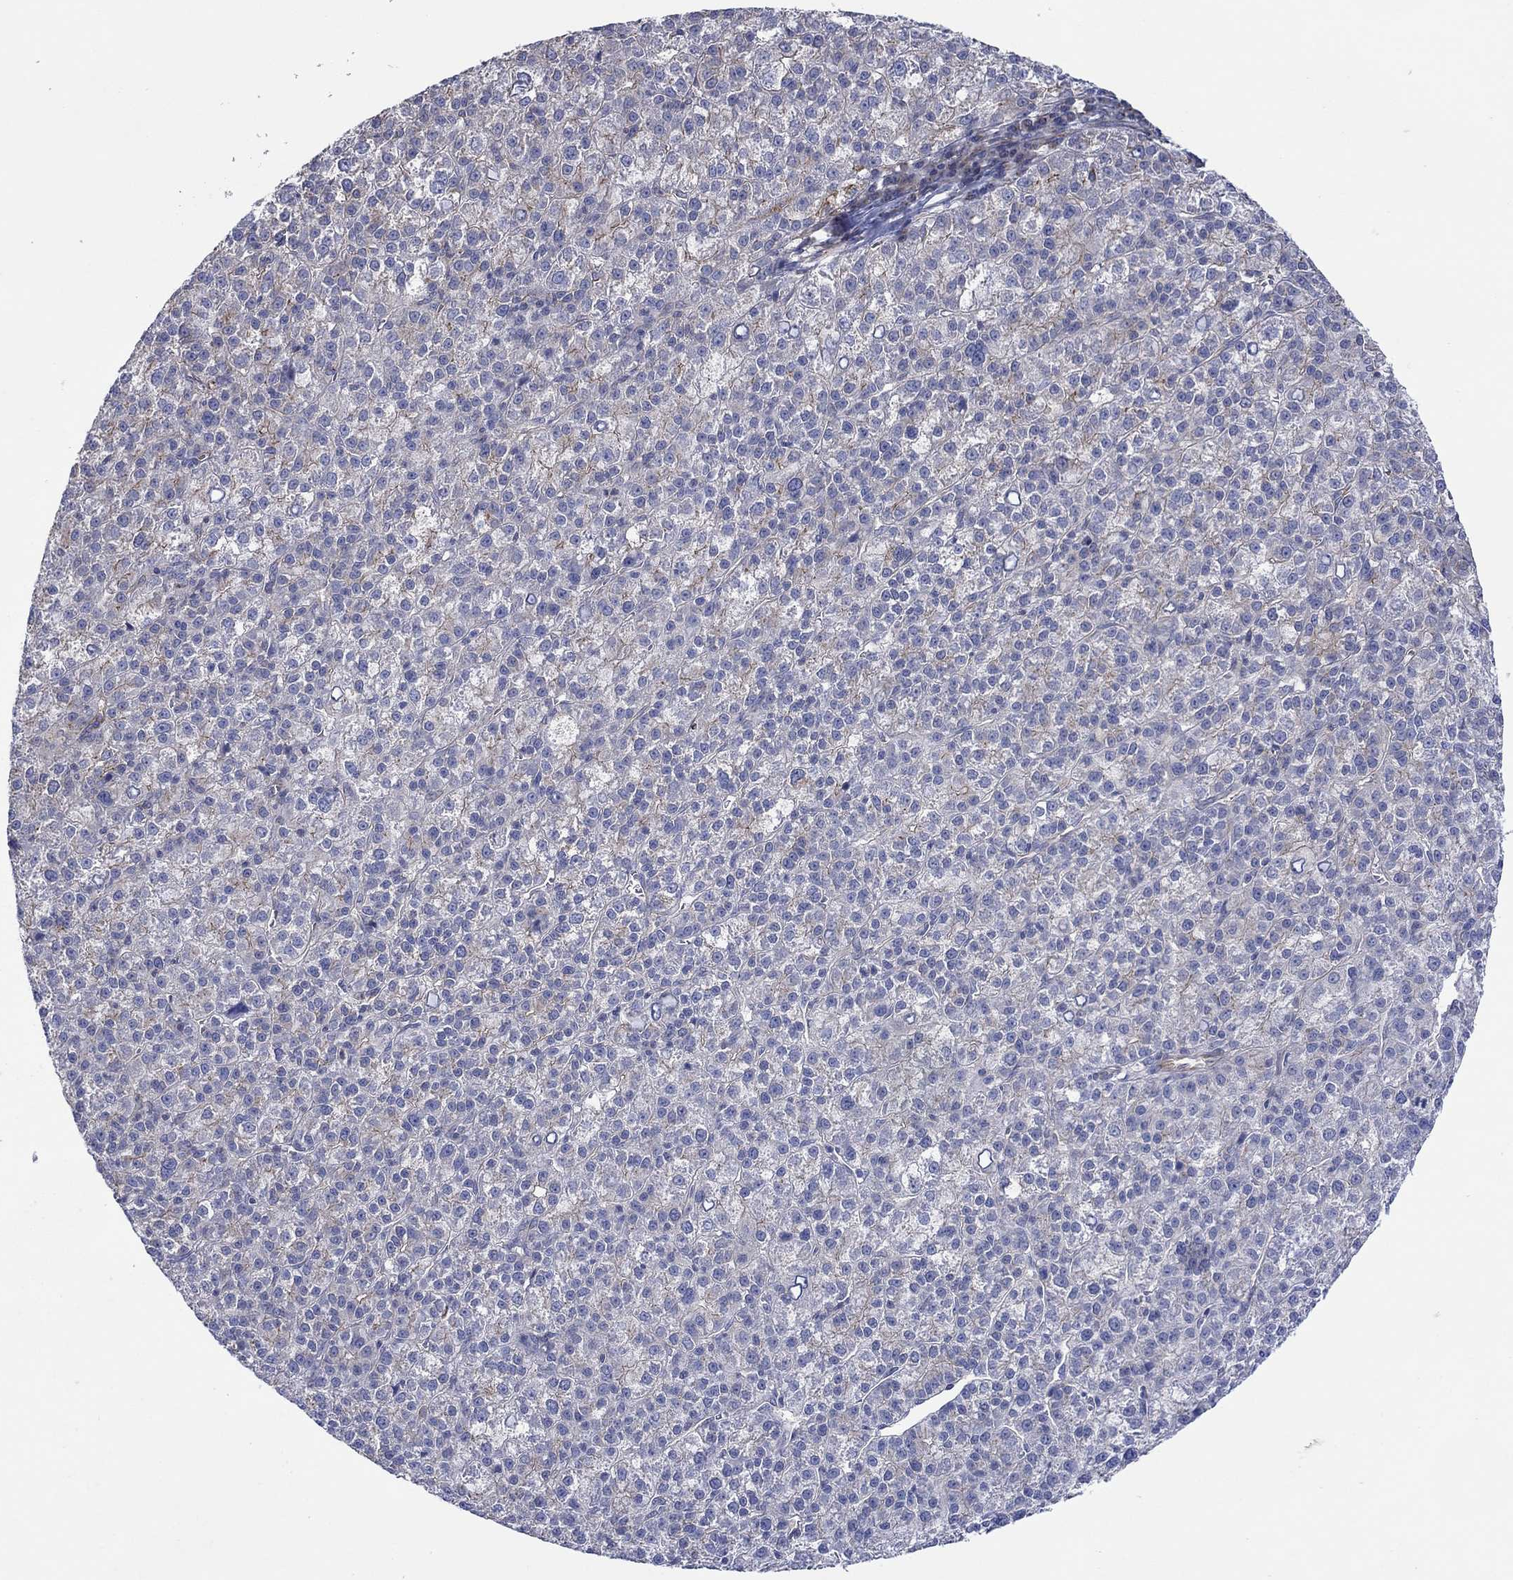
{"staining": {"intensity": "negative", "quantity": "none", "location": "none"}, "tissue": "liver cancer", "cell_type": "Tumor cells", "image_type": "cancer", "snomed": [{"axis": "morphology", "description": "Carcinoma, Hepatocellular, NOS"}, {"axis": "topography", "description": "Liver"}], "caption": "Photomicrograph shows no significant protein positivity in tumor cells of liver hepatocellular carcinoma.", "gene": "TPRN", "patient": {"sex": "female", "age": 60}}